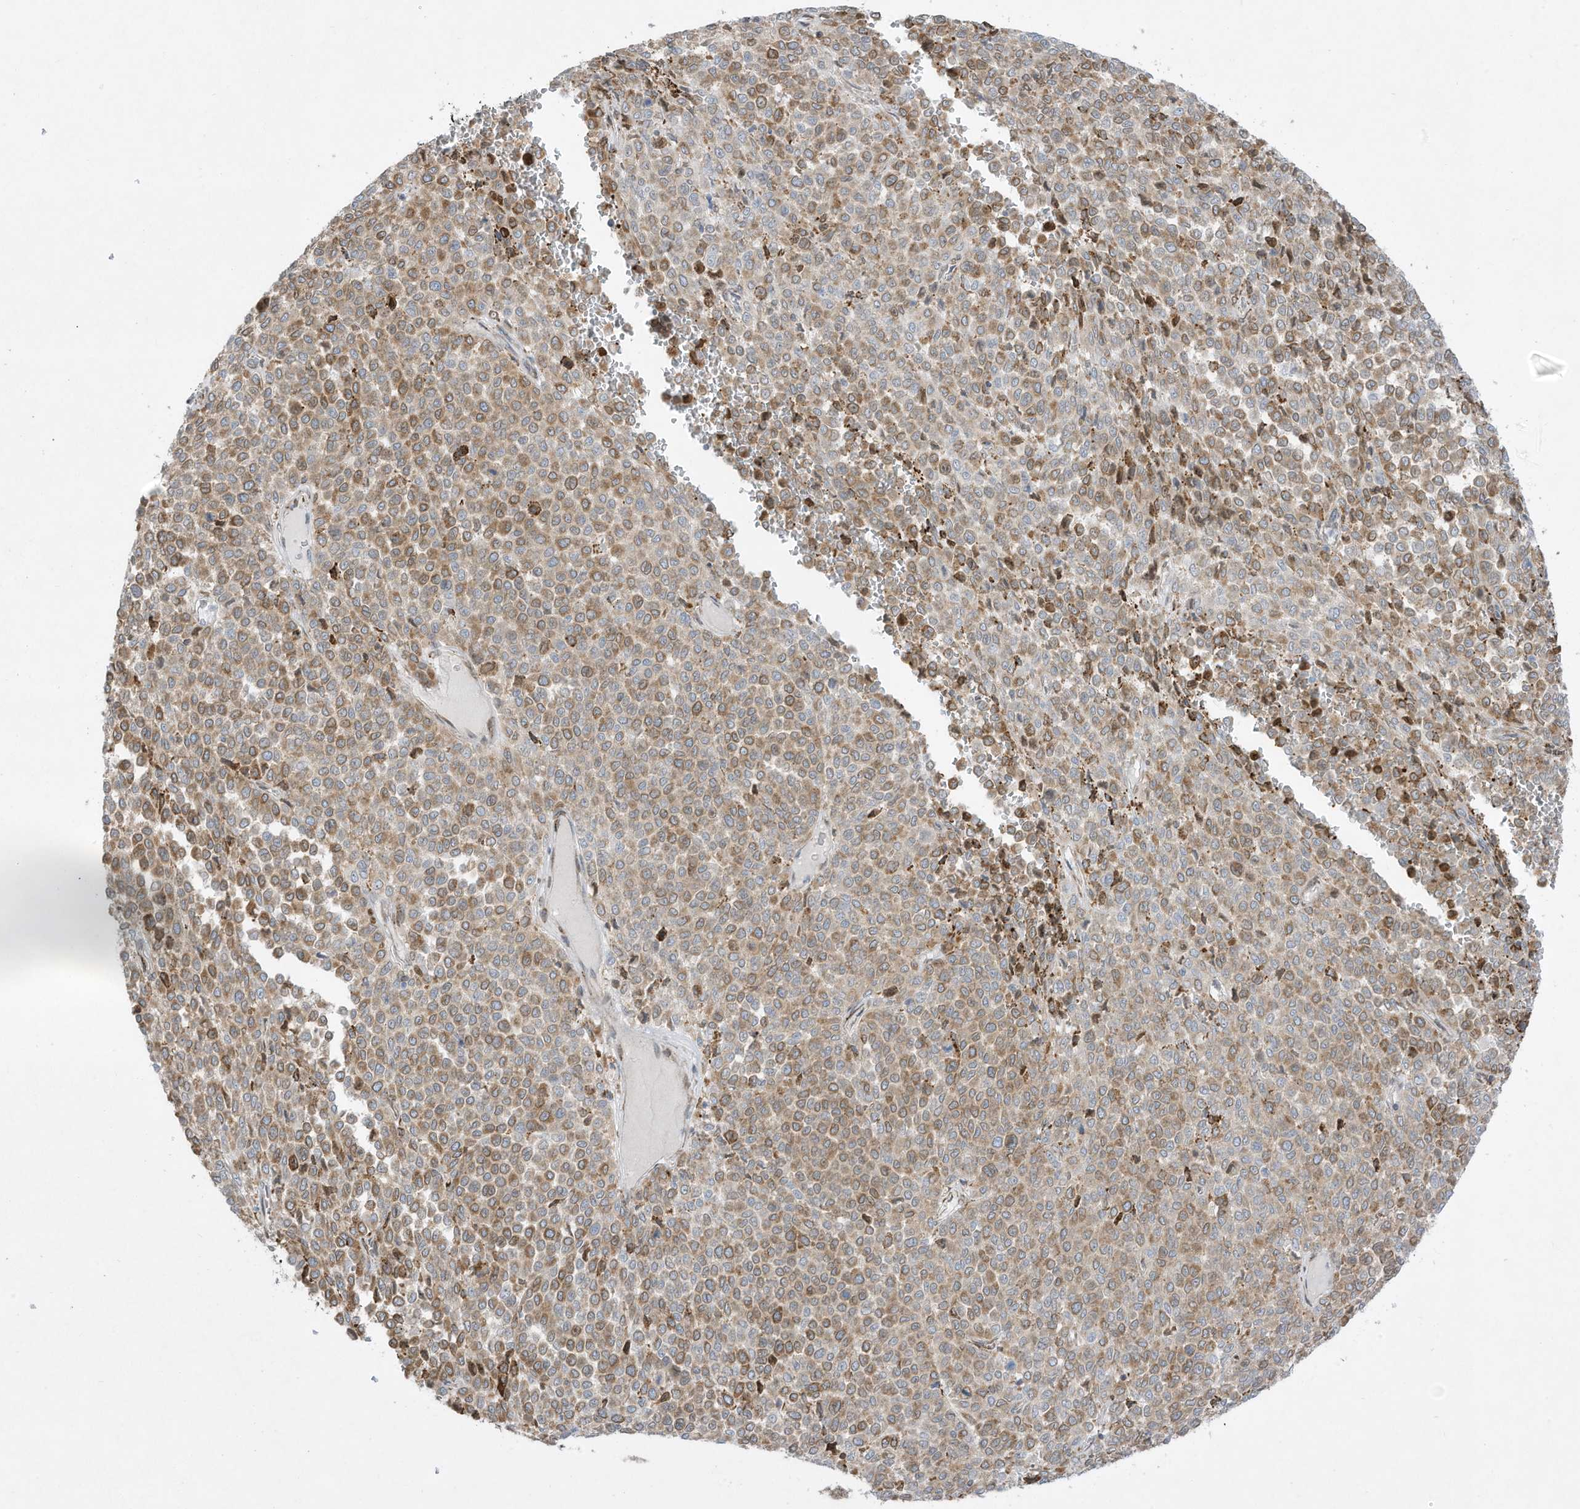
{"staining": {"intensity": "moderate", "quantity": "25%-75%", "location": "cytoplasmic/membranous"}, "tissue": "melanoma", "cell_type": "Tumor cells", "image_type": "cancer", "snomed": [{"axis": "morphology", "description": "Malignant melanoma, Metastatic site"}, {"axis": "topography", "description": "Pancreas"}], "caption": "A brown stain highlights moderate cytoplasmic/membranous positivity of a protein in malignant melanoma (metastatic site) tumor cells.", "gene": "PTK6", "patient": {"sex": "female", "age": 30}}